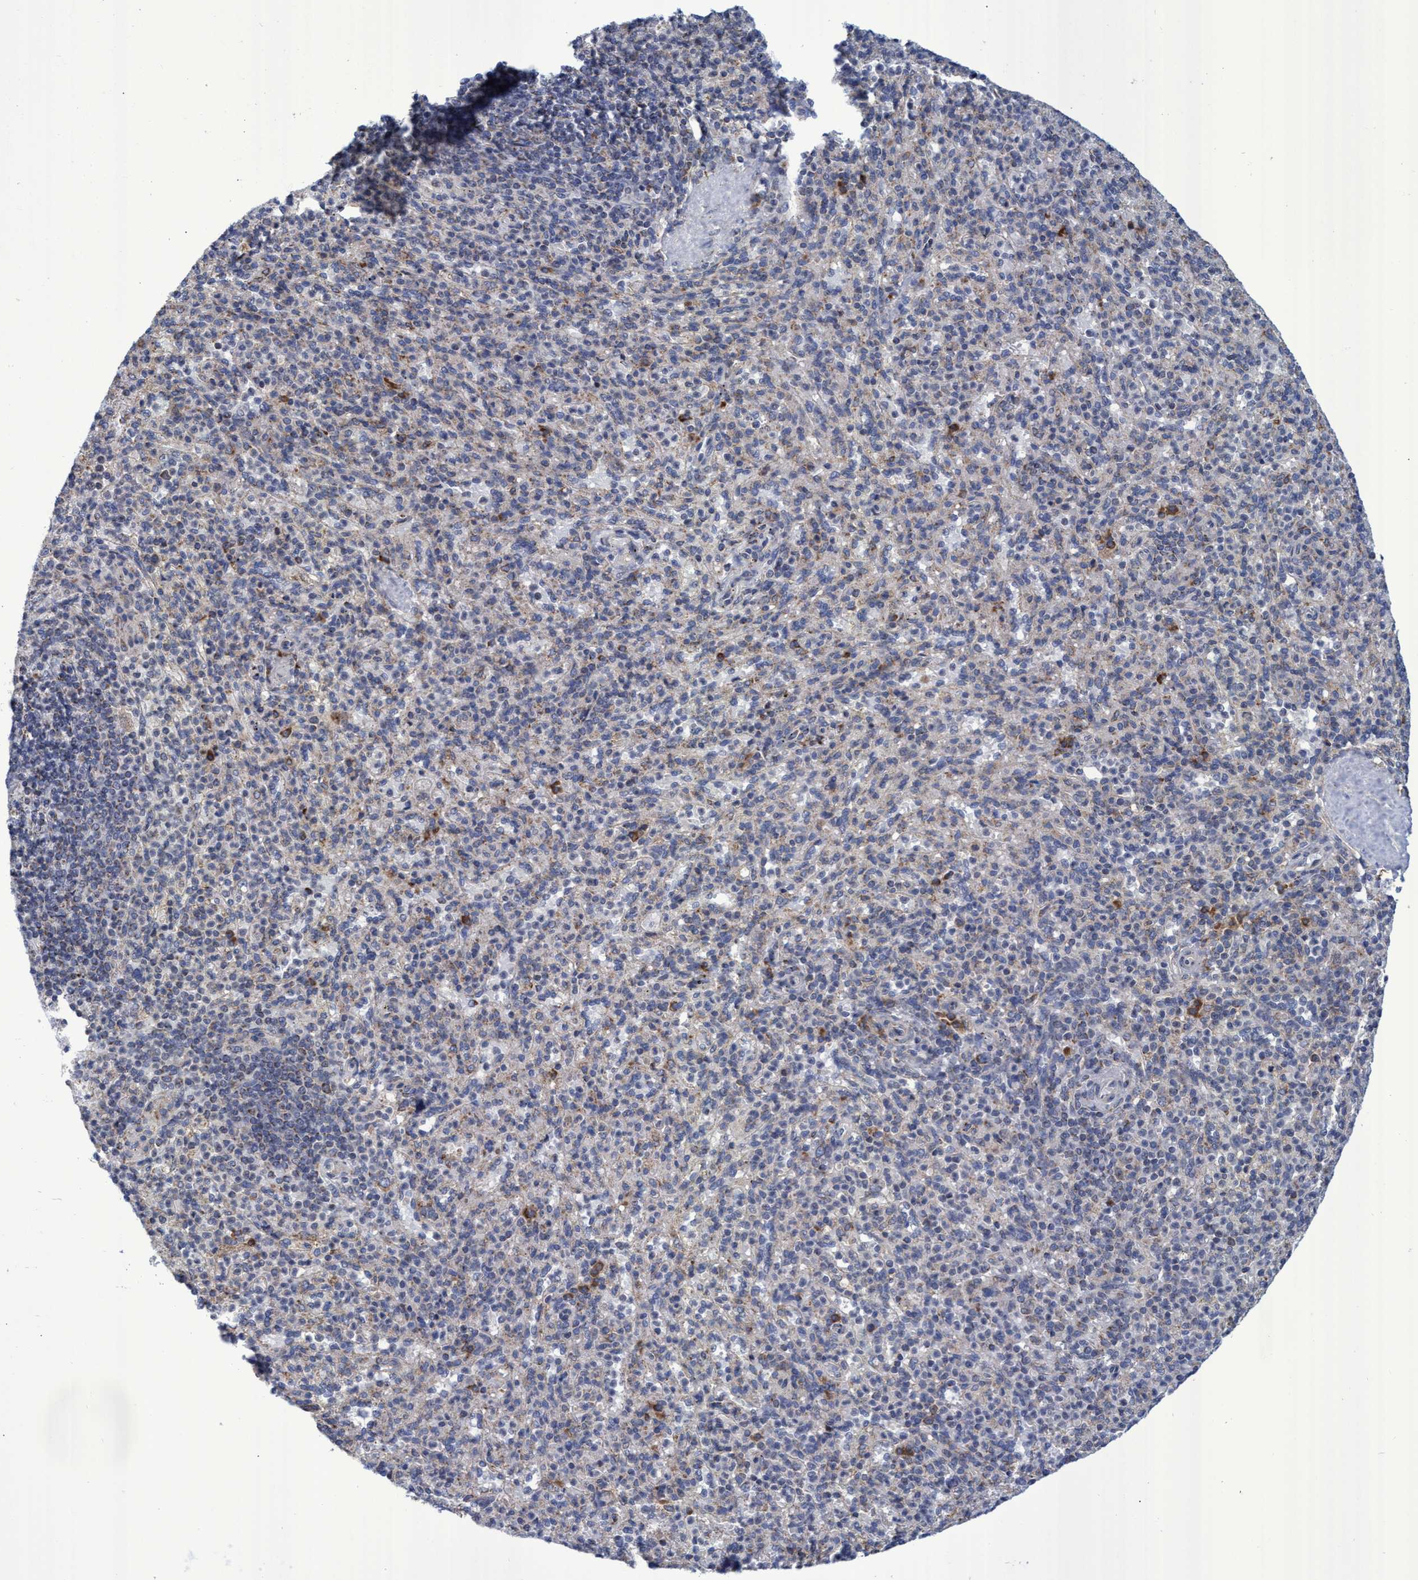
{"staining": {"intensity": "moderate", "quantity": "<25%", "location": "cytoplasmic/membranous"}, "tissue": "spleen", "cell_type": "Cells in red pulp", "image_type": "normal", "snomed": [{"axis": "morphology", "description": "Normal tissue, NOS"}, {"axis": "topography", "description": "Spleen"}], "caption": "The histopathology image shows immunohistochemical staining of normal spleen. There is moderate cytoplasmic/membranous positivity is appreciated in about <25% of cells in red pulp. The staining was performed using DAB, with brown indicating positive protein expression. Nuclei are stained blue with hematoxylin.", "gene": "NAT16", "patient": {"sex": "male", "age": 36}}